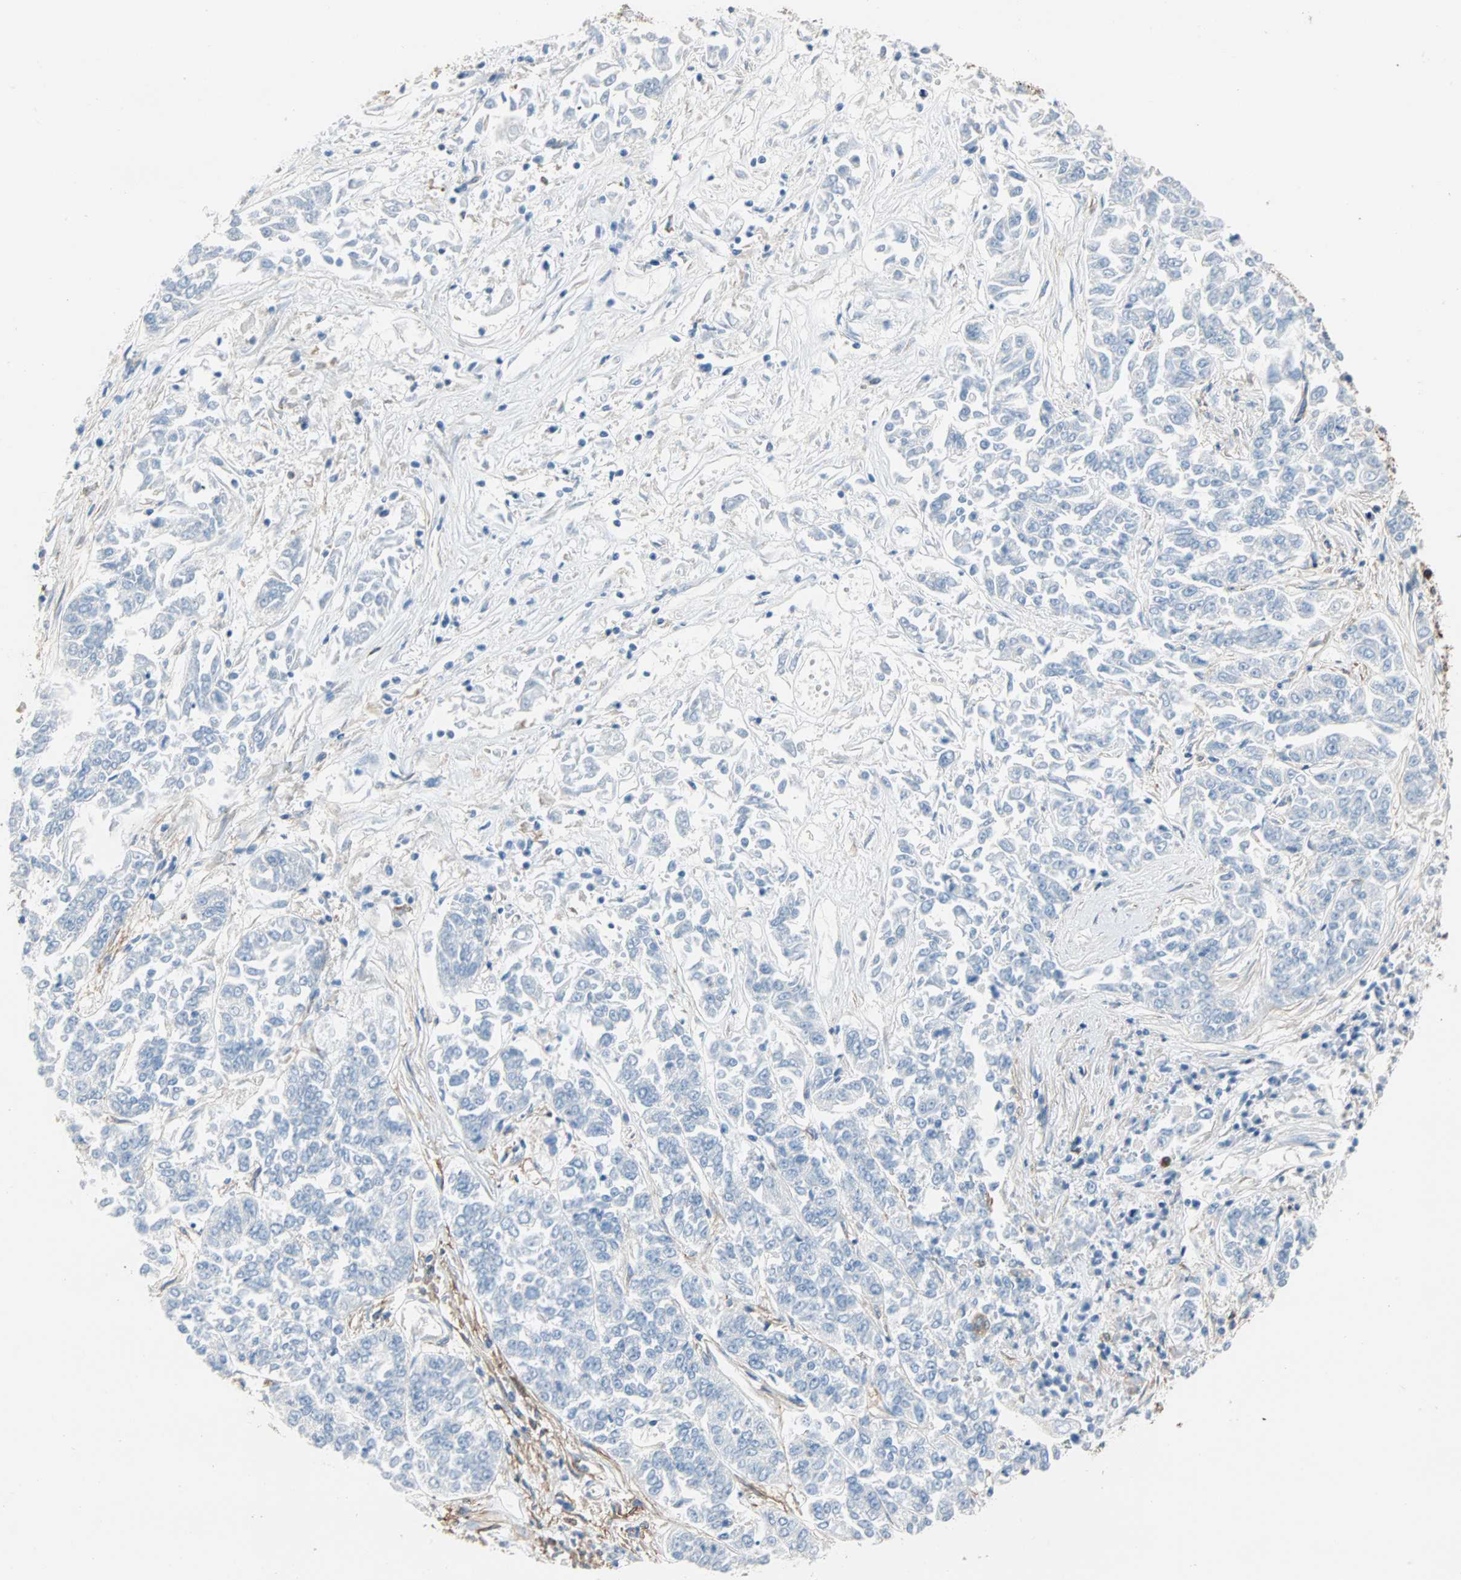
{"staining": {"intensity": "negative", "quantity": "none", "location": "none"}, "tissue": "lung cancer", "cell_type": "Tumor cells", "image_type": "cancer", "snomed": [{"axis": "morphology", "description": "Adenocarcinoma, NOS"}, {"axis": "topography", "description": "Lung"}], "caption": "Tumor cells are negative for protein expression in human lung cancer (adenocarcinoma).", "gene": "EPB41L2", "patient": {"sex": "male", "age": 84}}